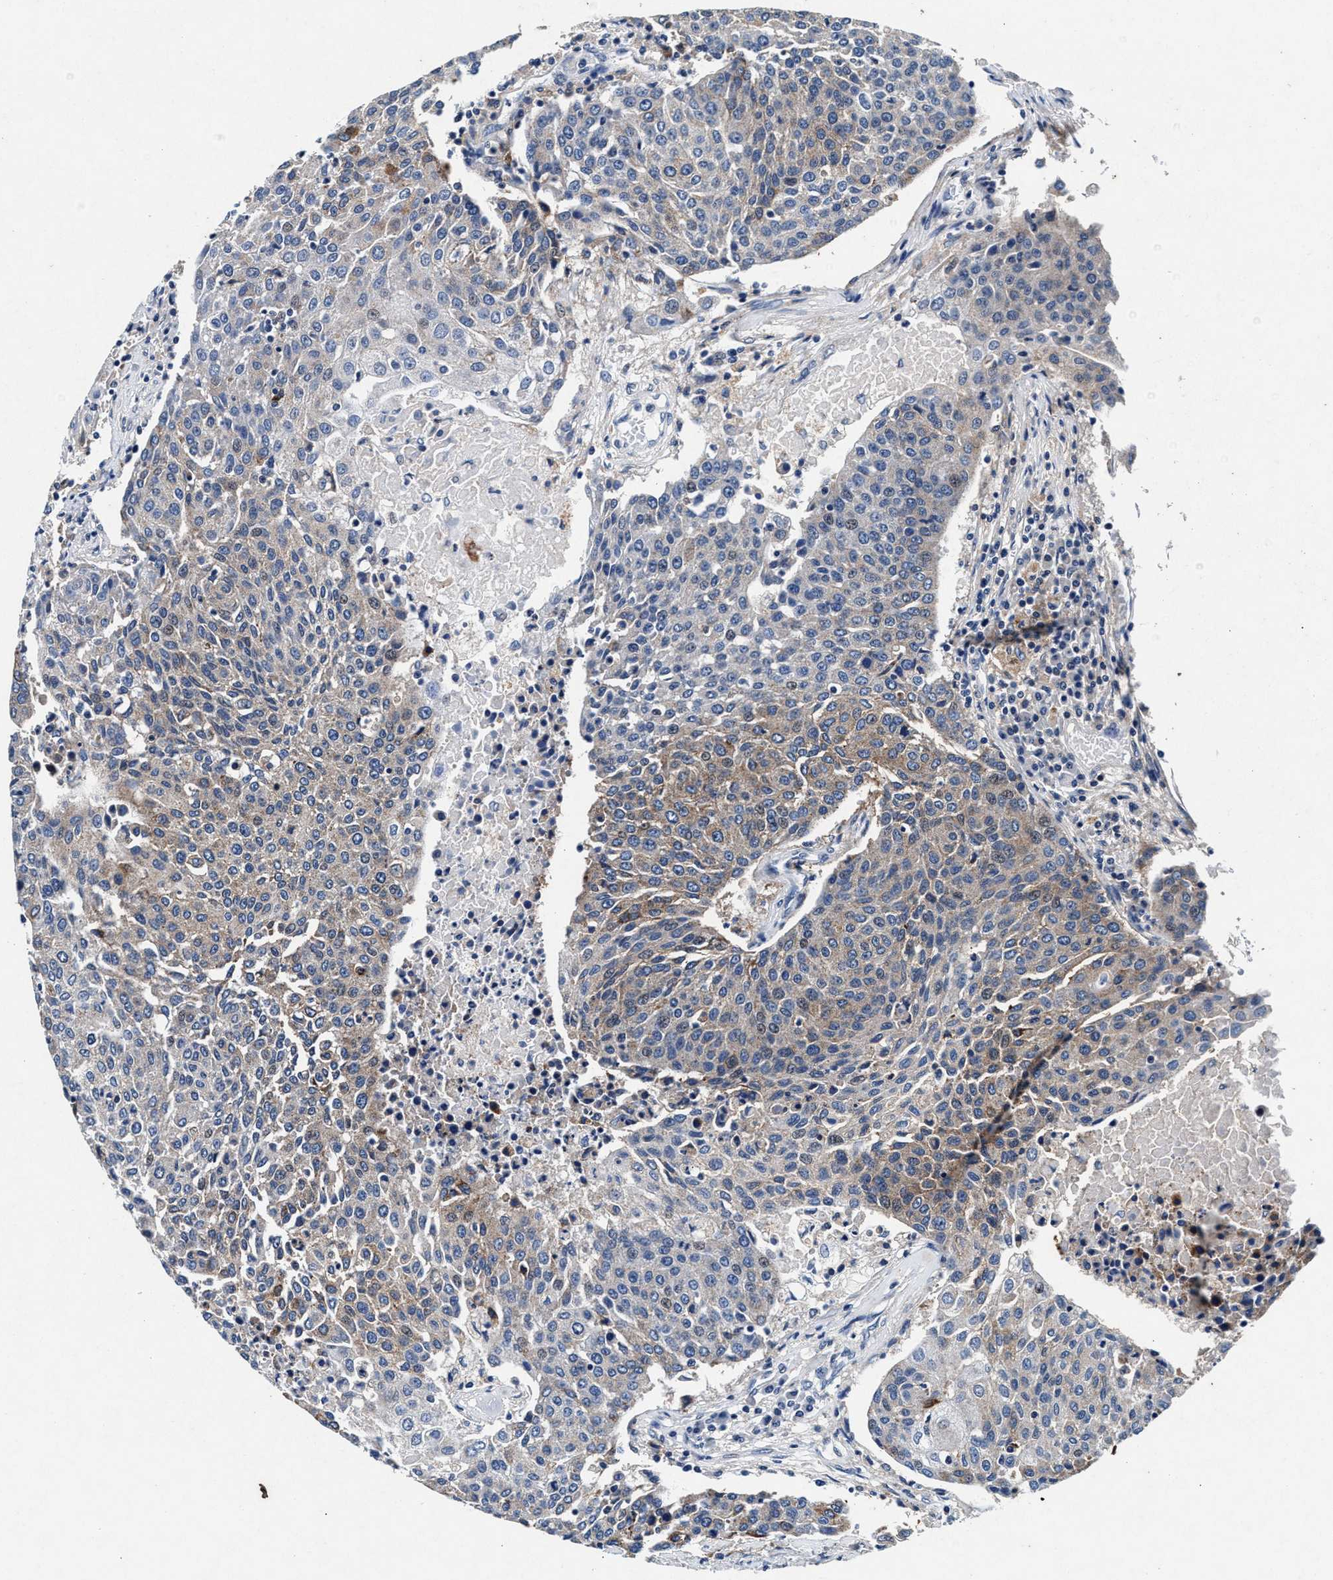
{"staining": {"intensity": "weak", "quantity": "25%-75%", "location": "cytoplasmic/membranous"}, "tissue": "urothelial cancer", "cell_type": "Tumor cells", "image_type": "cancer", "snomed": [{"axis": "morphology", "description": "Urothelial carcinoma, High grade"}, {"axis": "topography", "description": "Urinary bladder"}], "caption": "Urothelial cancer stained for a protein (brown) shows weak cytoplasmic/membranous positive expression in about 25%-75% of tumor cells.", "gene": "SLC8A1", "patient": {"sex": "female", "age": 85}}